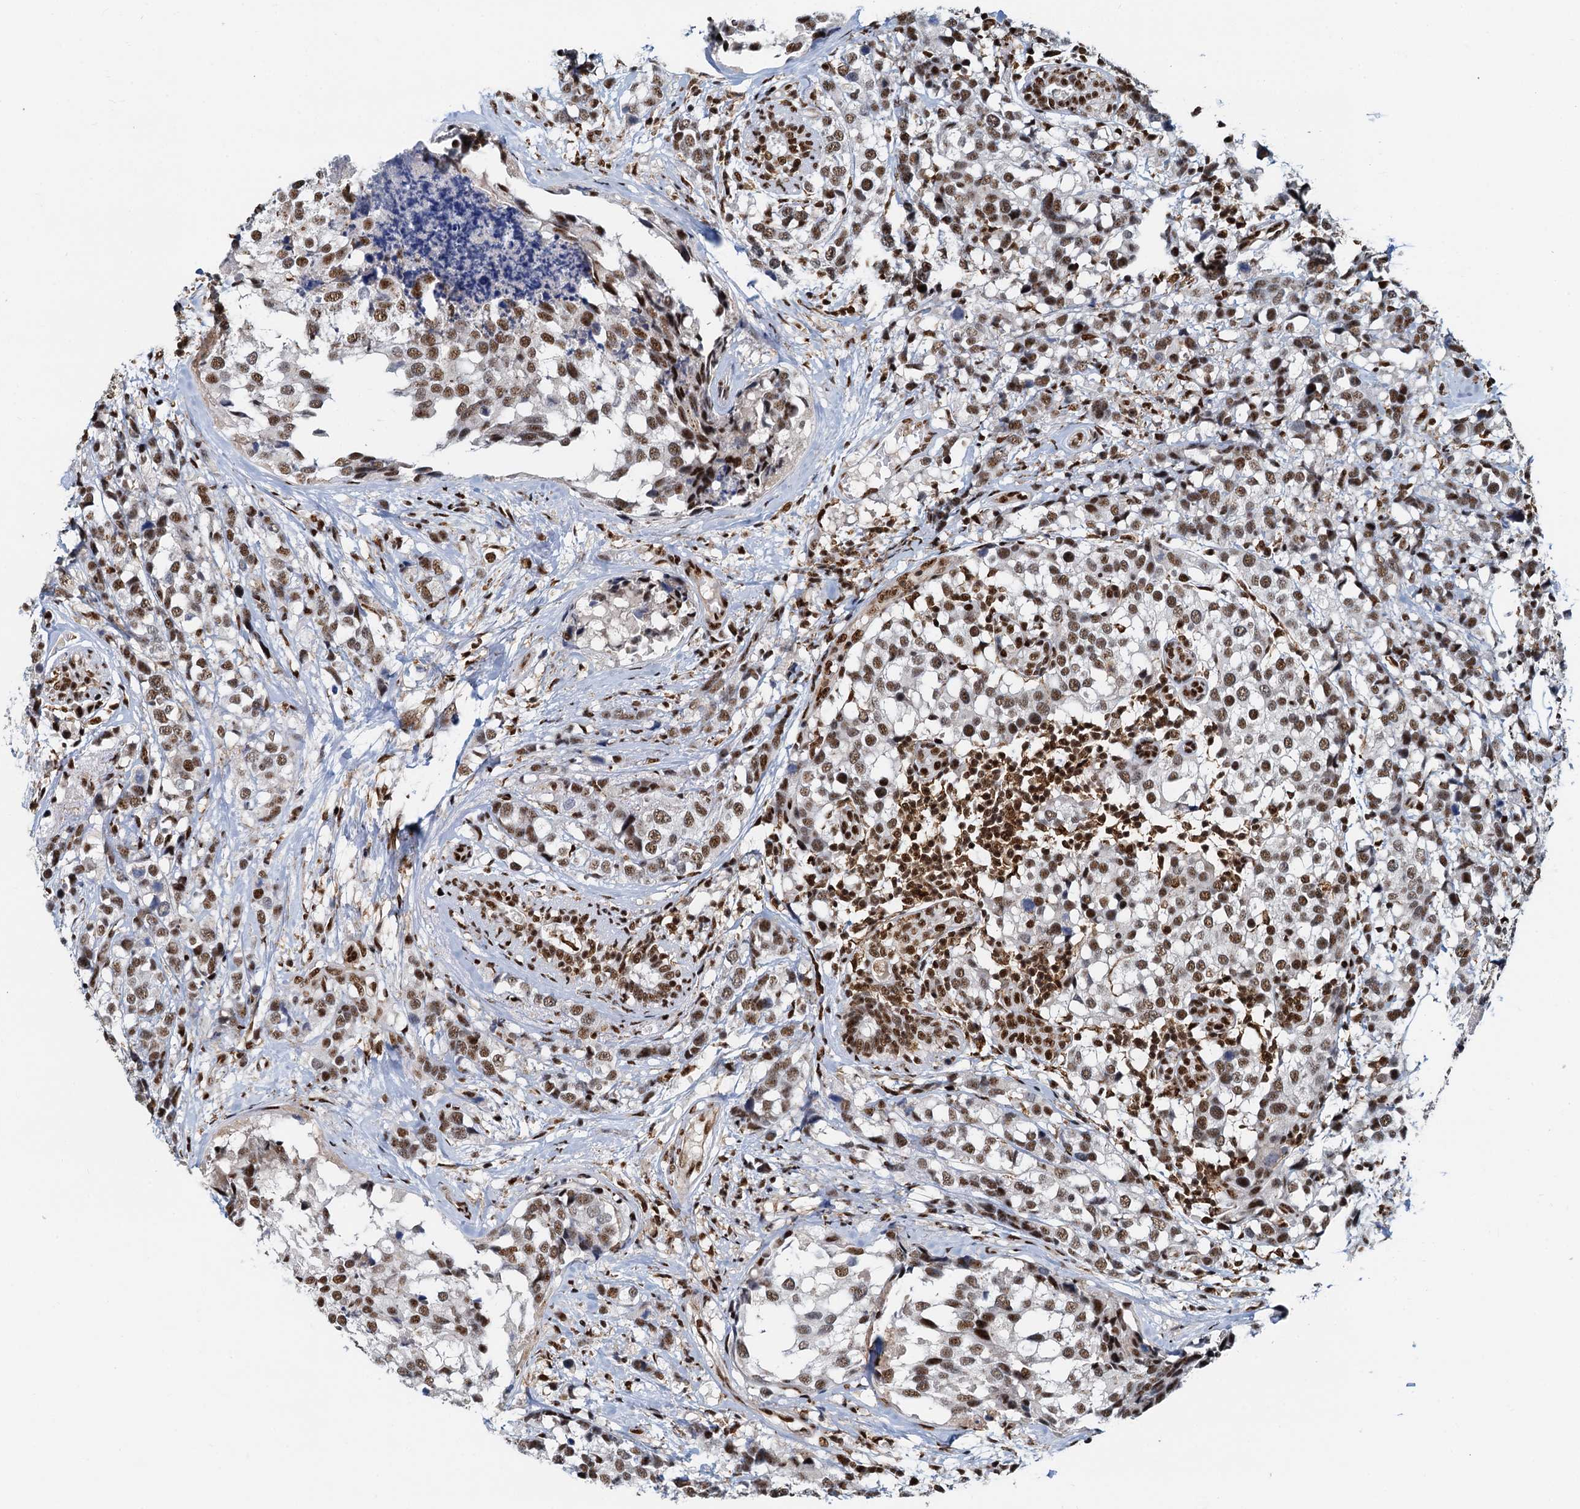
{"staining": {"intensity": "moderate", "quantity": ">75%", "location": "nuclear"}, "tissue": "breast cancer", "cell_type": "Tumor cells", "image_type": "cancer", "snomed": [{"axis": "morphology", "description": "Lobular carcinoma"}, {"axis": "topography", "description": "Breast"}], "caption": "Immunohistochemical staining of breast cancer (lobular carcinoma) shows moderate nuclear protein expression in approximately >75% of tumor cells.", "gene": "RBM26", "patient": {"sex": "female", "age": 59}}